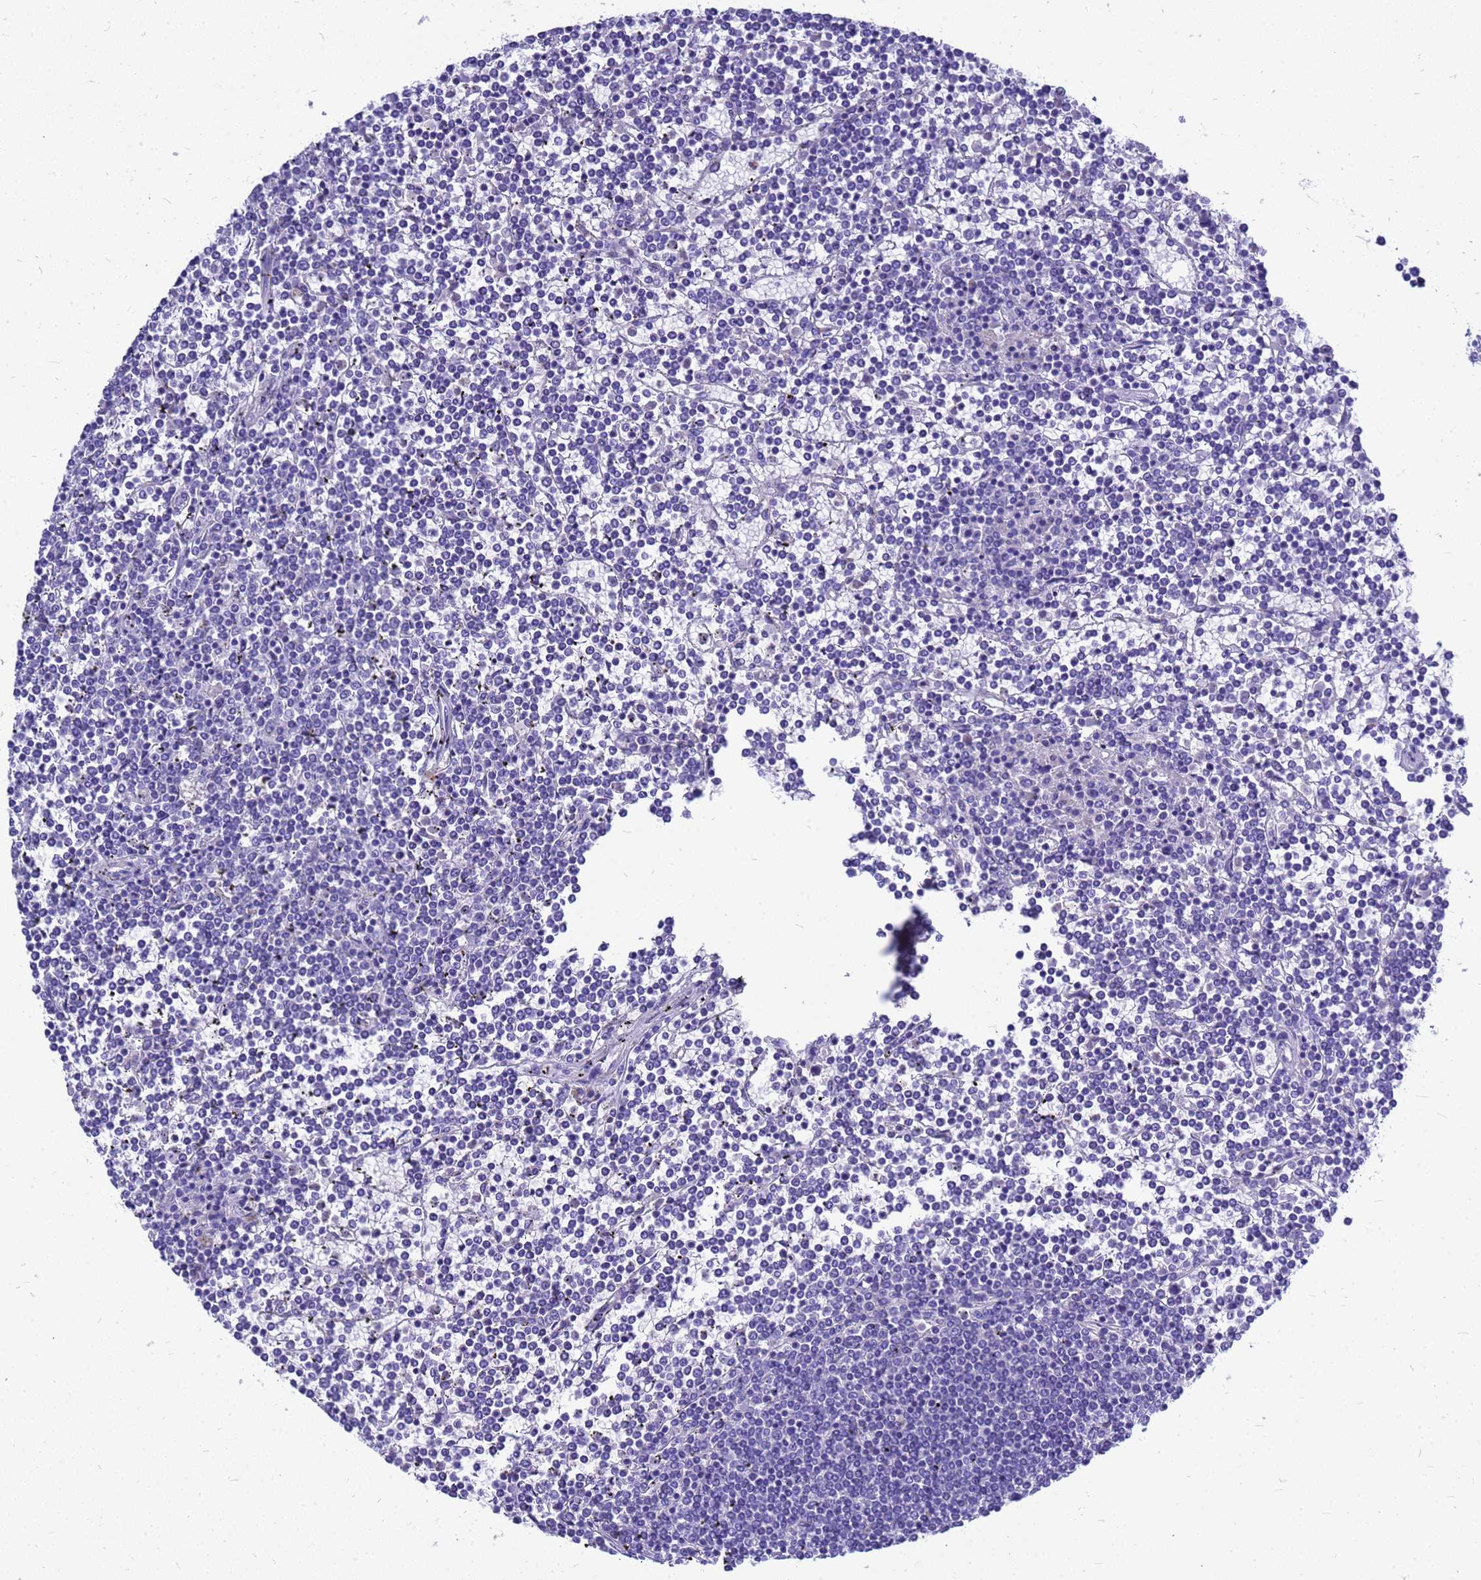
{"staining": {"intensity": "negative", "quantity": "none", "location": "none"}, "tissue": "lymphoma", "cell_type": "Tumor cells", "image_type": "cancer", "snomed": [{"axis": "morphology", "description": "Malignant lymphoma, non-Hodgkin's type, Low grade"}, {"axis": "topography", "description": "Spleen"}], "caption": "Immunohistochemistry of human malignant lymphoma, non-Hodgkin's type (low-grade) shows no staining in tumor cells. The staining was performed using DAB to visualize the protein expression in brown, while the nuclei were stained in blue with hematoxylin (Magnification: 20x).", "gene": "OR52E2", "patient": {"sex": "female", "age": 19}}